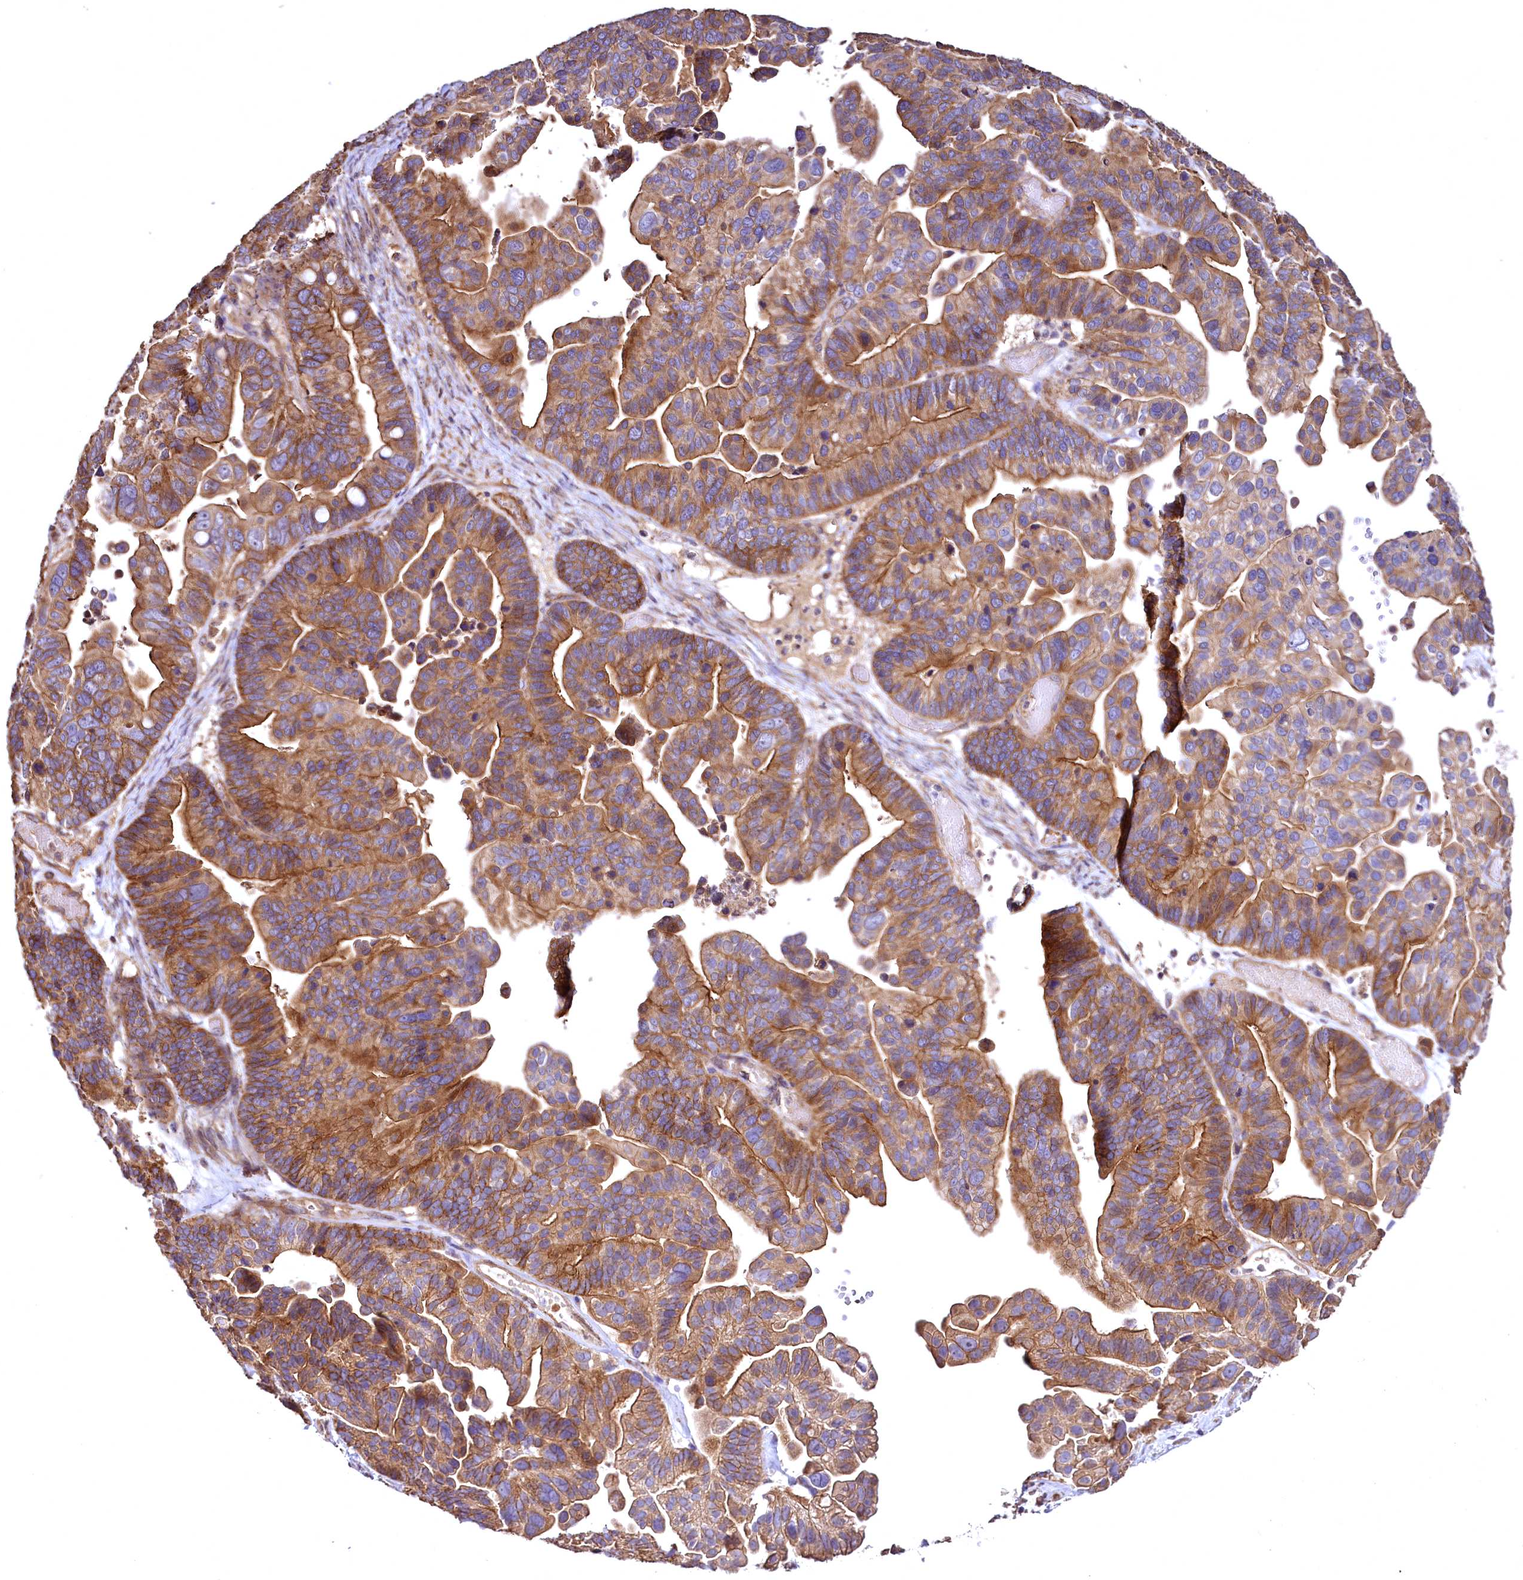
{"staining": {"intensity": "strong", "quantity": ">75%", "location": "cytoplasmic/membranous"}, "tissue": "ovarian cancer", "cell_type": "Tumor cells", "image_type": "cancer", "snomed": [{"axis": "morphology", "description": "Cystadenocarcinoma, serous, NOS"}, {"axis": "topography", "description": "Ovary"}], "caption": "The histopathology image reveals immunohistochemical staining of ovarian cancer (serous cystadenocarcinoma). There is strong cytoplasmic/membranous staining is identified in approximately >75% of tumor cells. Nuclei are stained in blue.", "gene": "TBCEL", "patient": {"sex": "female", "age": 56}}